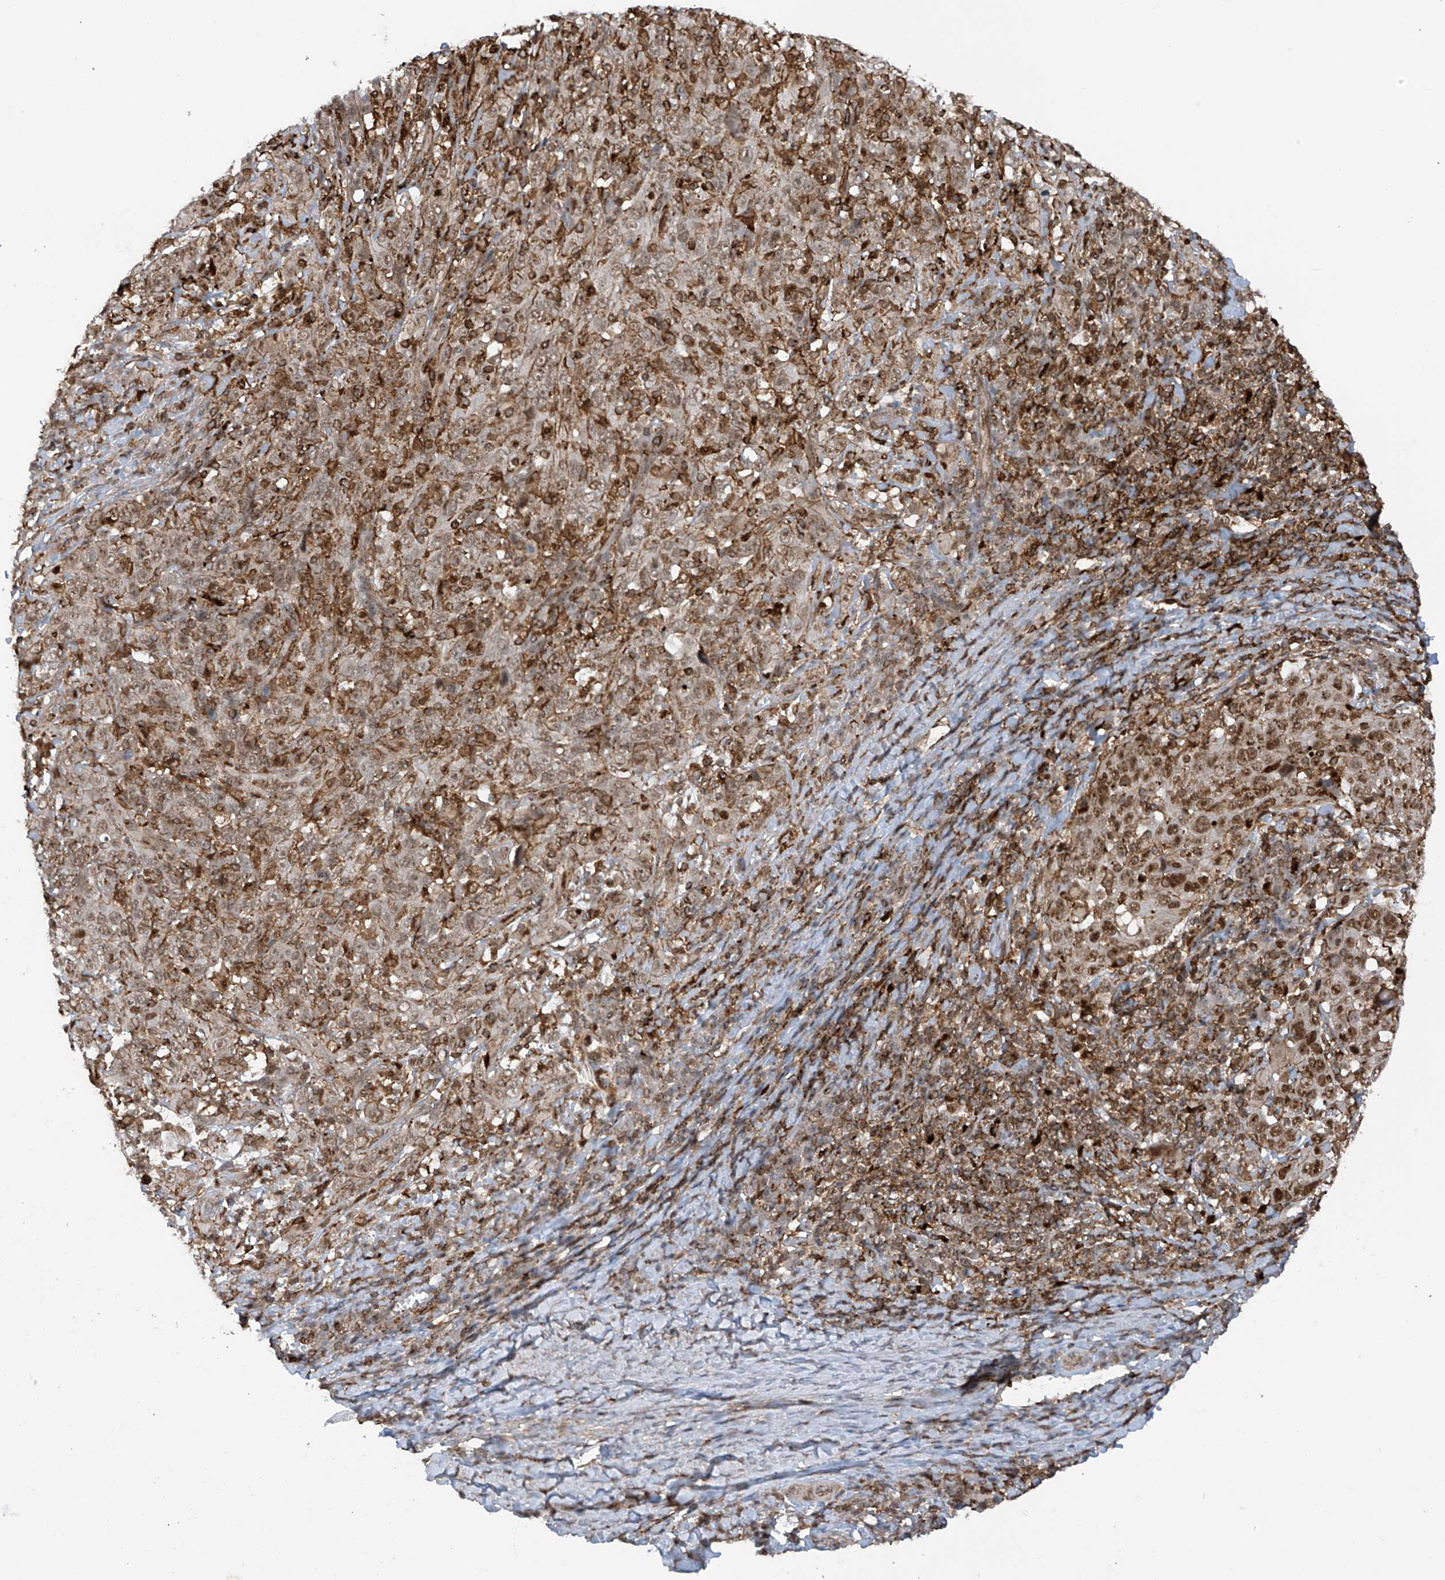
{"staining": {"intensity": "moderate", "quantity": "25%-75%", "location": "nuclear"}, "tissue": "cervical cancer", "cell_type": "Tumor cells", "image_type": "cancer", "snomed": [{"axis": "morphology", "description": "Squamous cell carcinoma, NOS"}, {"axis": "topography", "description": "Cervix"}], "caption": "Immunohistochemical staining of human cervical cancer demonstrates medium levels of moderate nuclear protein expression in about 25%-75% of tumor cells.", "gene": "REPIN1", "patient": {"sex": "female", "age": 46}}